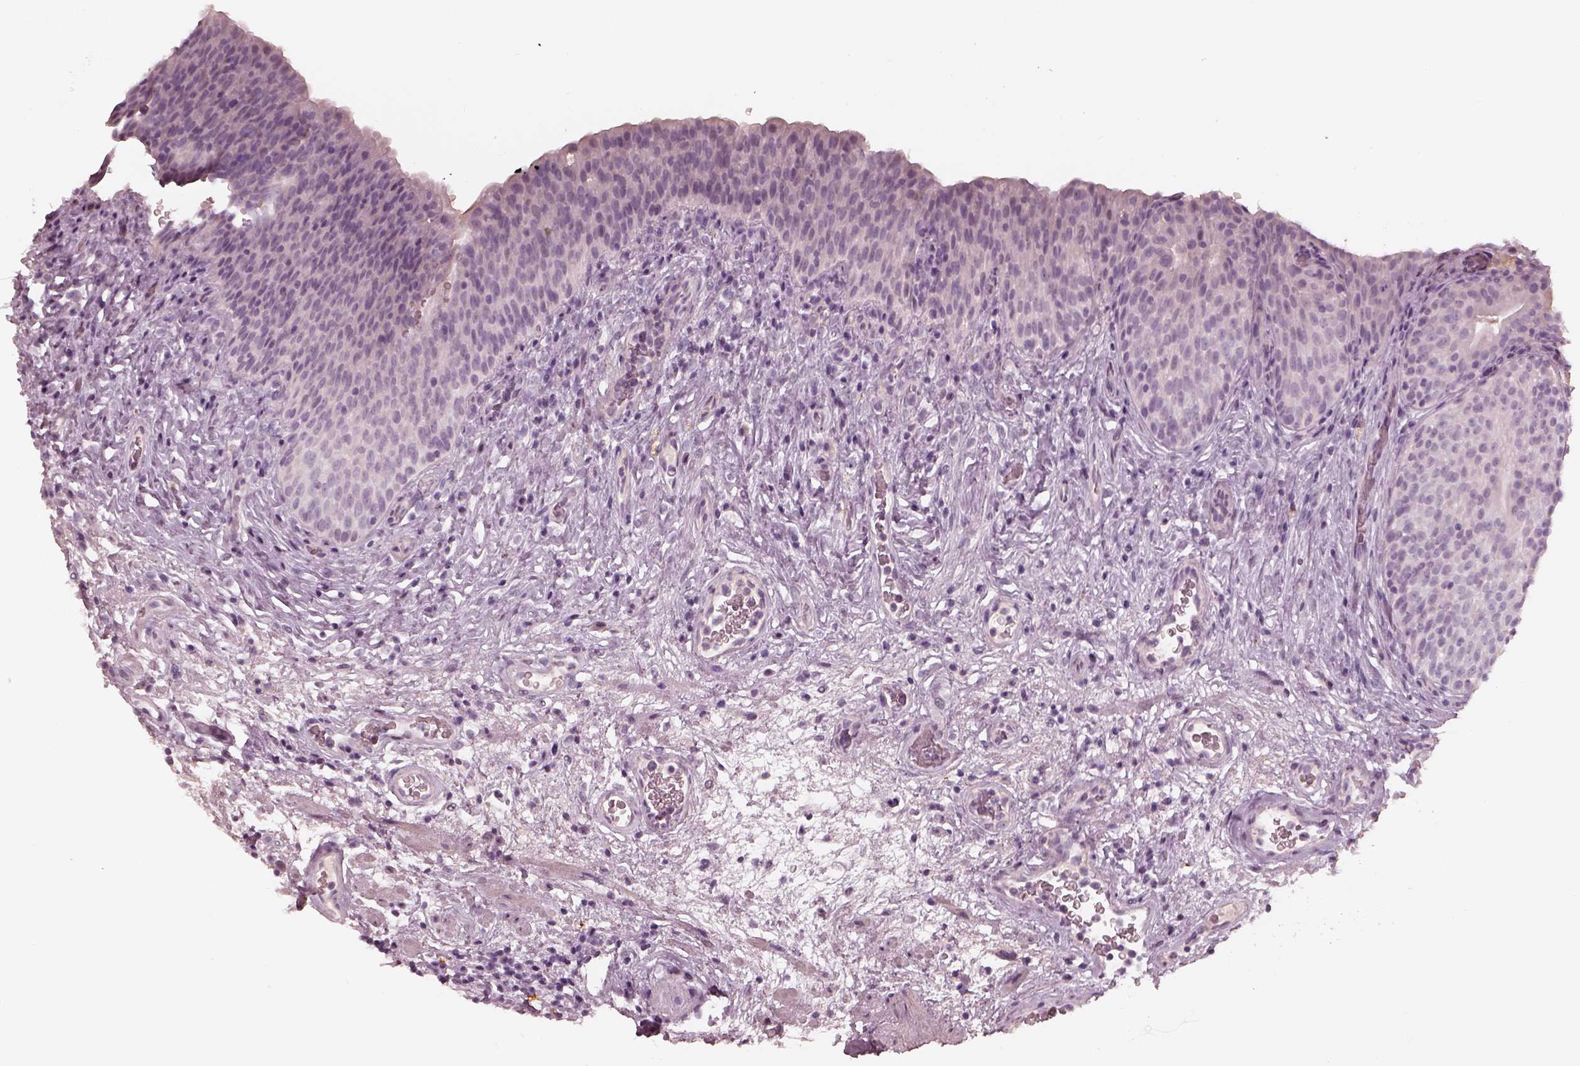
{"staining": {"intensity": "negative", "quantity": "none", "location": "none"}, "tissue": "urinary bladder", "cell_type": "Urothelial cells", "image_type": "normal", "snomed": [{"axis": "morphology", "description": "Normal tissue, NOS"}, {"axis": "topography", "description": "Urinary bladder"}], "caption": "Immunohistochemical staining of unremarkable urinary bladder reveals no significant positivity in urothelial cells. (DAB immunohistochemistry, high magnification).", "gene": "ADRB3", "patient": {"sex": "male", "age": 76}}